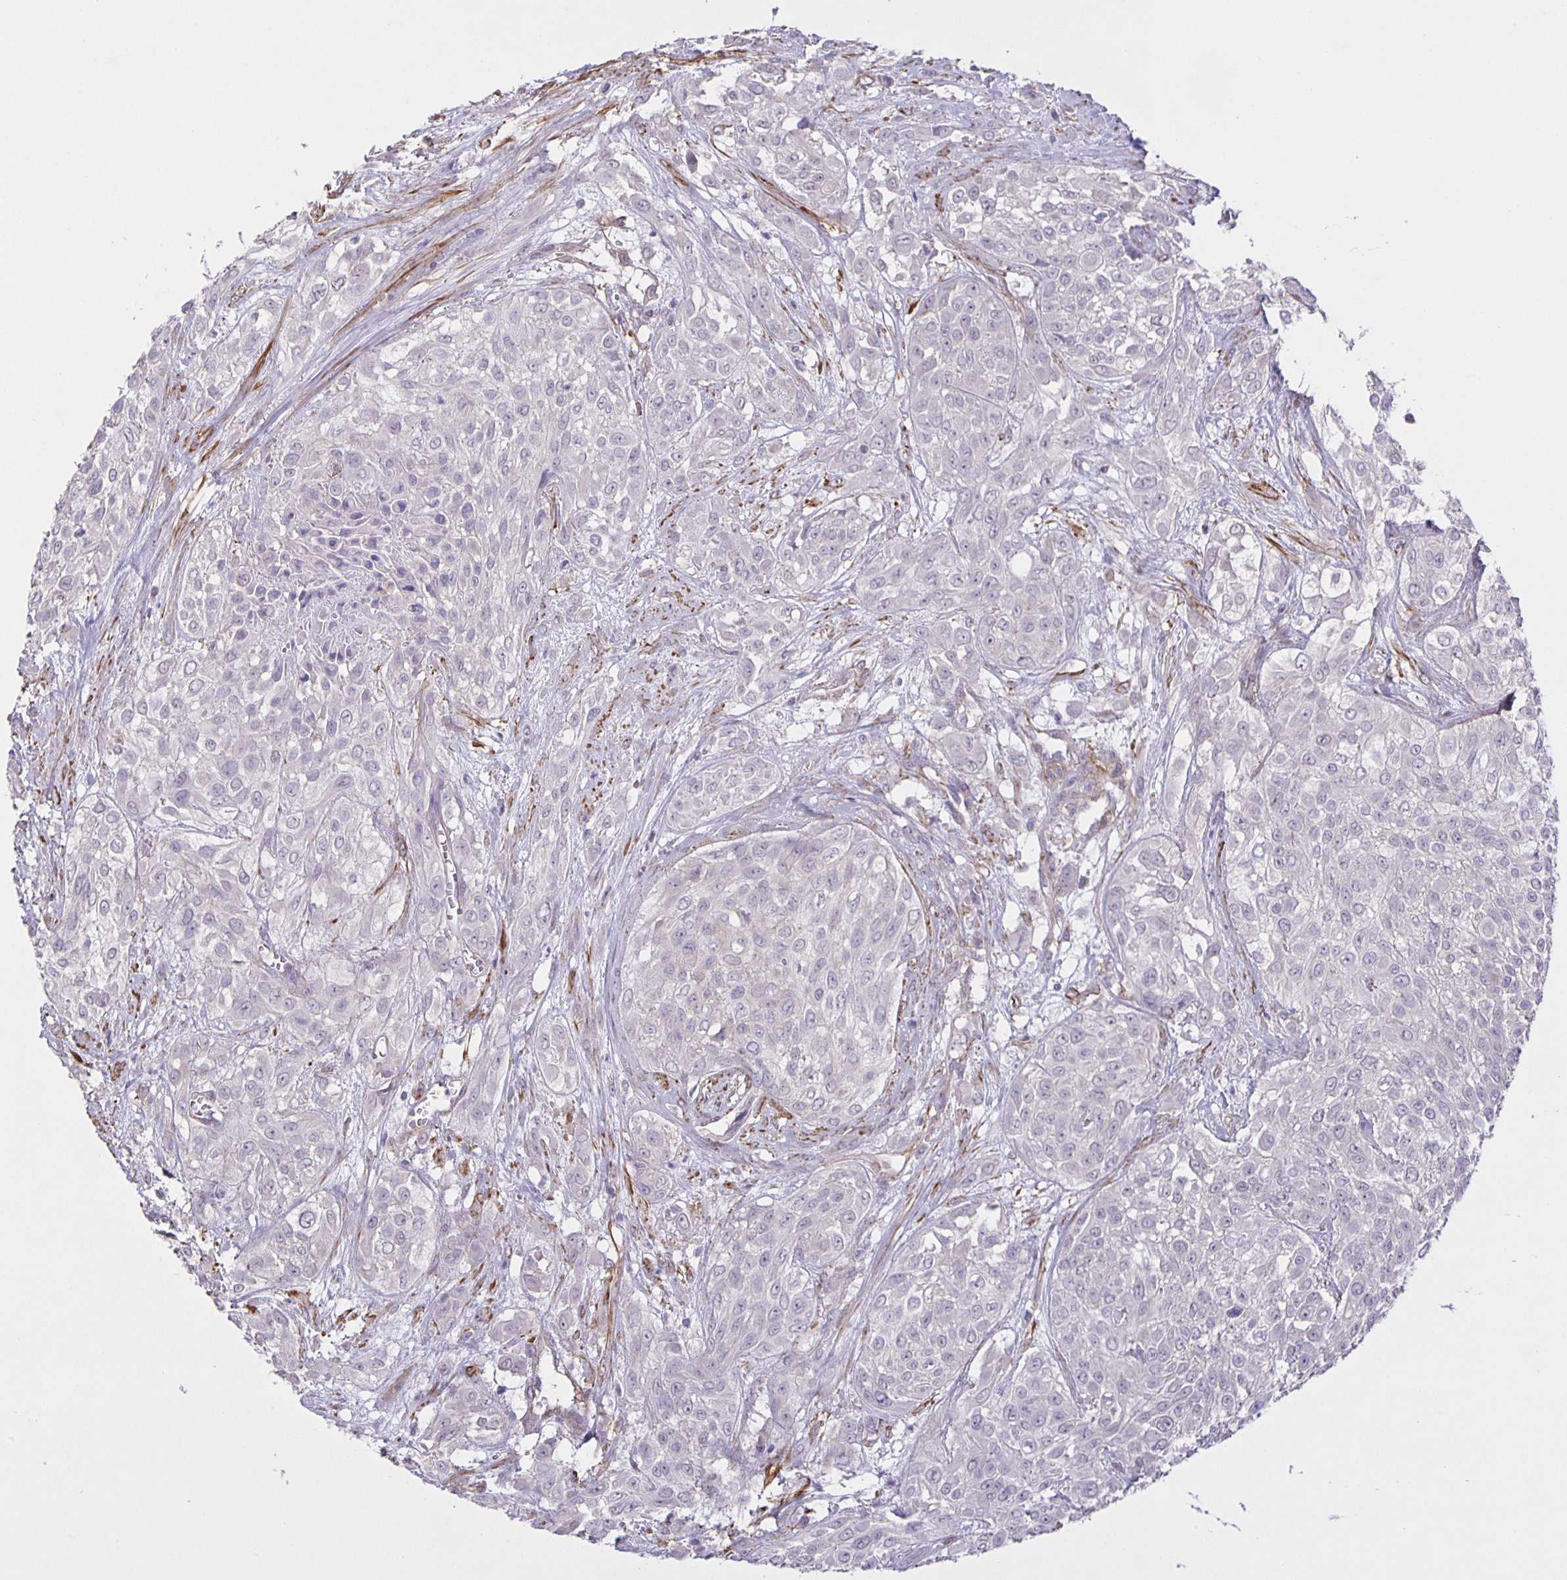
{"staining": {"intensity": "negative", "quantity": "none", "location": "none"}, "tissue": "urothelial cancer", "cell_type": "Tumor cells", "image_type": "cancer", "snomed": [{"axis": "morphology", "description": "Urothelial carcinoma, High grade"}, {"axis": "topography", "description": "Urinary bladder"}], "caption": "Immunohistochemical staining of high-grade urothelial carcinoma displays no significant positivity in tumor cells.", "gene": "SRCIN1", "patient": {"sex": "male", "age": 57}}